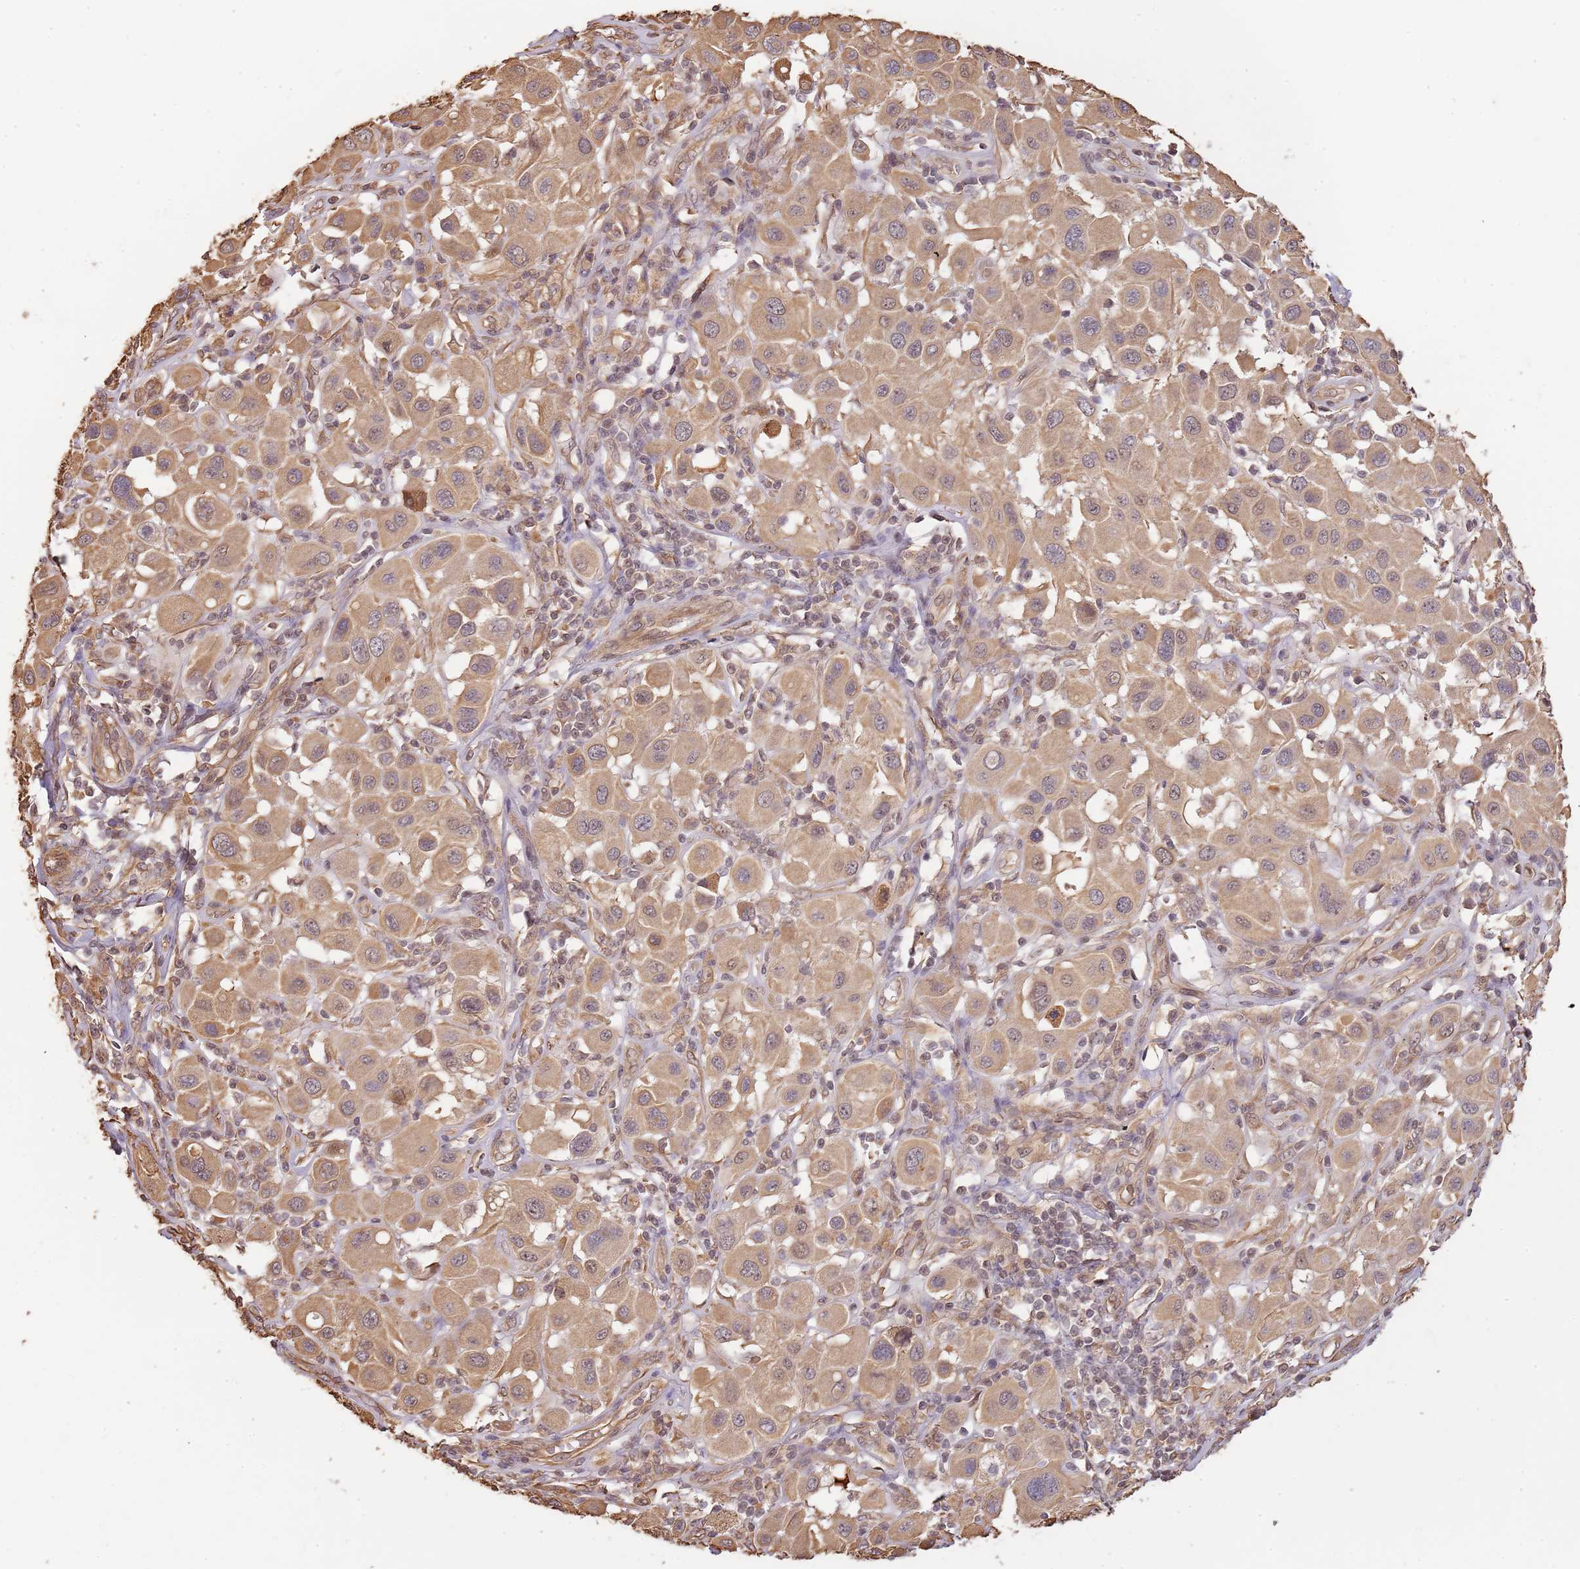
{"staining": {"intensity": "moderate", "quantity": ">75%", "location": "cytoplasmic/membranous,nuclear"}, "tissue": "melanoma", "cell_type": "Tumor cells", "image_type": "cancer", "snomed": [{"axis": "morphology", "description": "Malignant melanoma, Metastatic site"}, {"axis": "topography", "description": "Skin"}], "caption": "High-magnification brightfield microscopy of melanoma stained with DAB (3,3'-diaminobenzidine) (brown) and counterstained with hematoxylin (blue). tumor cells exhibit moderate cytoplasmic/membranous and nuclear expression is appreciated in about>75% of cells.", "gene": "SURF2", "patient": {"sex": "male", "age": 41}}